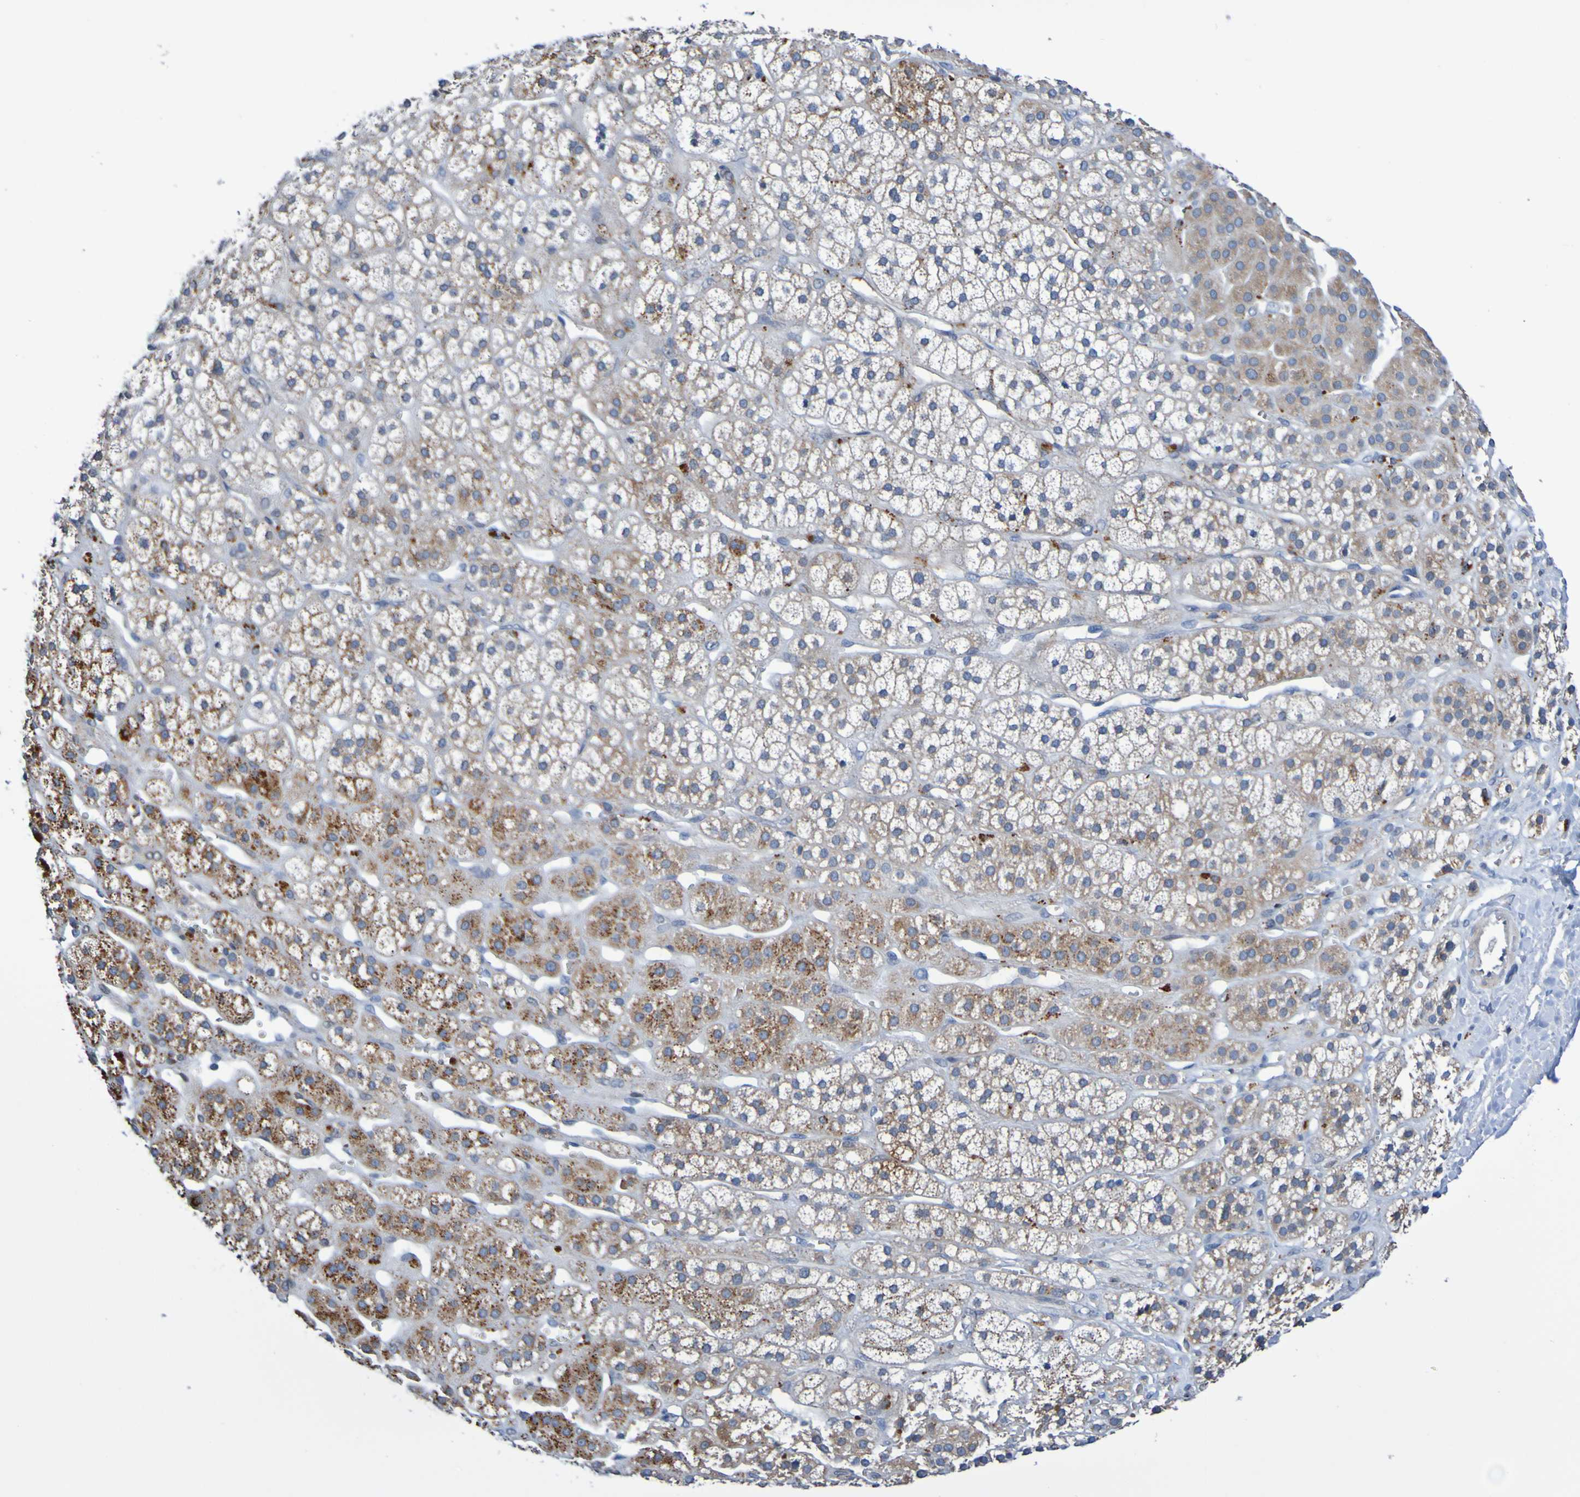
{"staining": {"intensity": "moderate", "quantity": ">75%", "location": "cytoplasmic/membranous"}, "tissue": "adrenal gland", "cell_type": "Glandular cells", "image_type": "normal", "snomed": [{"axis": "morphology", "description": "Normal tissue, NOS"}, {"axis": "topography", "description": "Adrenal gland"}], "caption": "Immunohistochemistry staining of benign adrenal gland, which exhibits medium levels of moderate cytoplasmic/membranous expression in approximately >75% of glandular cells indicating moderate cytoplasmic/membranous protein positivity. The staining was performed using DAB (brown) for protein detection and nuclei were counterstained in hematoxylin (blue).", "gene": "METAP2", "patient": {"sex": "male", "age": 56}}